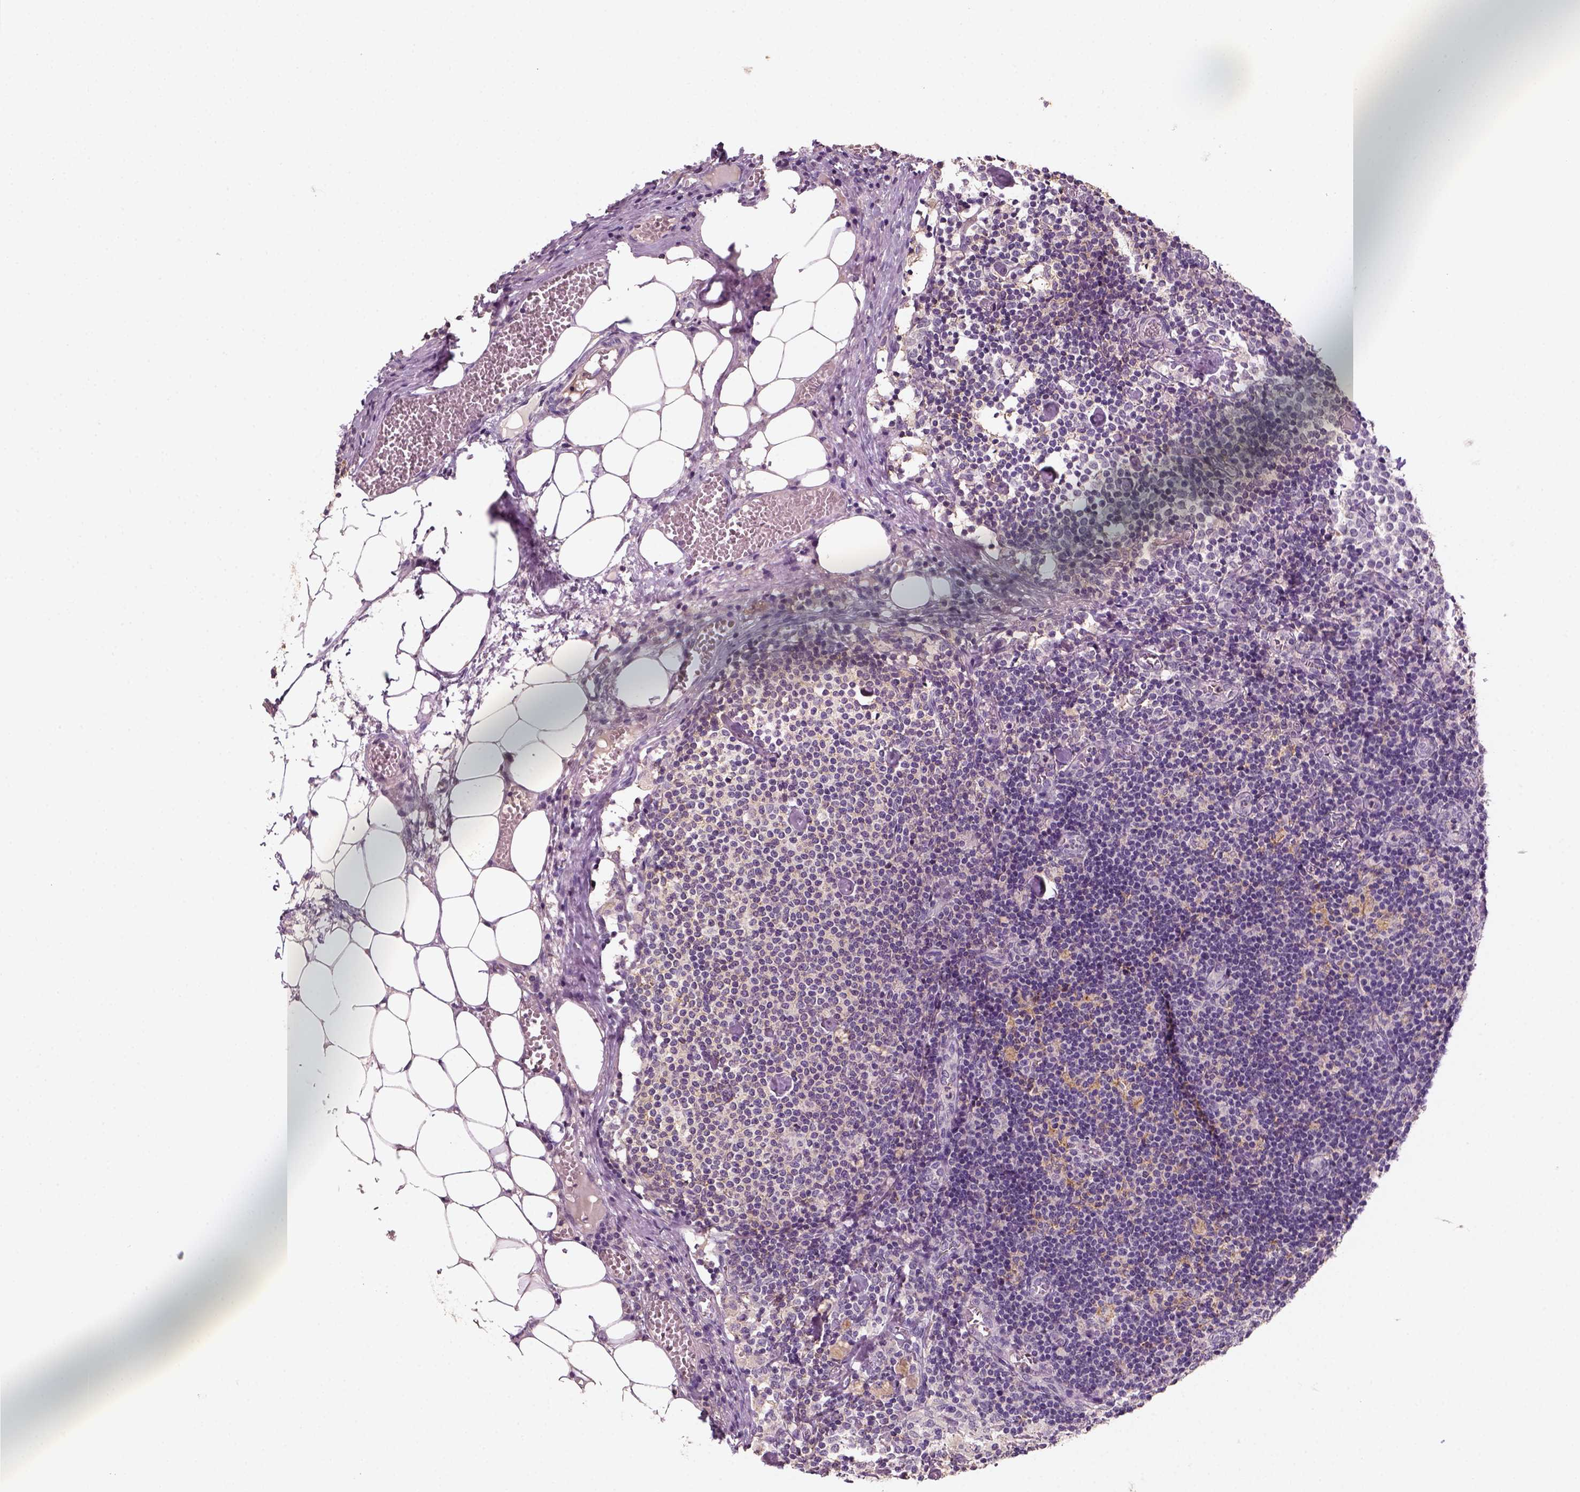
{"staining": {"intensity": "weak", "quantity": "<25%", "location": "cytoplasmic/membranous"}, "tissue": "lymph node", "cell_type": "Germinal center cells", "image_type": "normal", "snomed": [{"axis": "morphology", "description": "Normal tissue, NOS"}, {"axis": "topography", "description": "Lymph node"}], "caption": "IHC photomicrograph of benign lymph node: lymph node stained with DAB (3,3'-diaminobenzidine) displays no significant protein positivity in germinal center cells. The staining was performed using DAB (3,3'-diaminobenzidine) to visualize the protein expression in brown, while the nuclei were stained in blue with hematoxylin (Magnification: 20x).", "gene": "AQP9", "patient": {"sex": "female", "age": 52}}